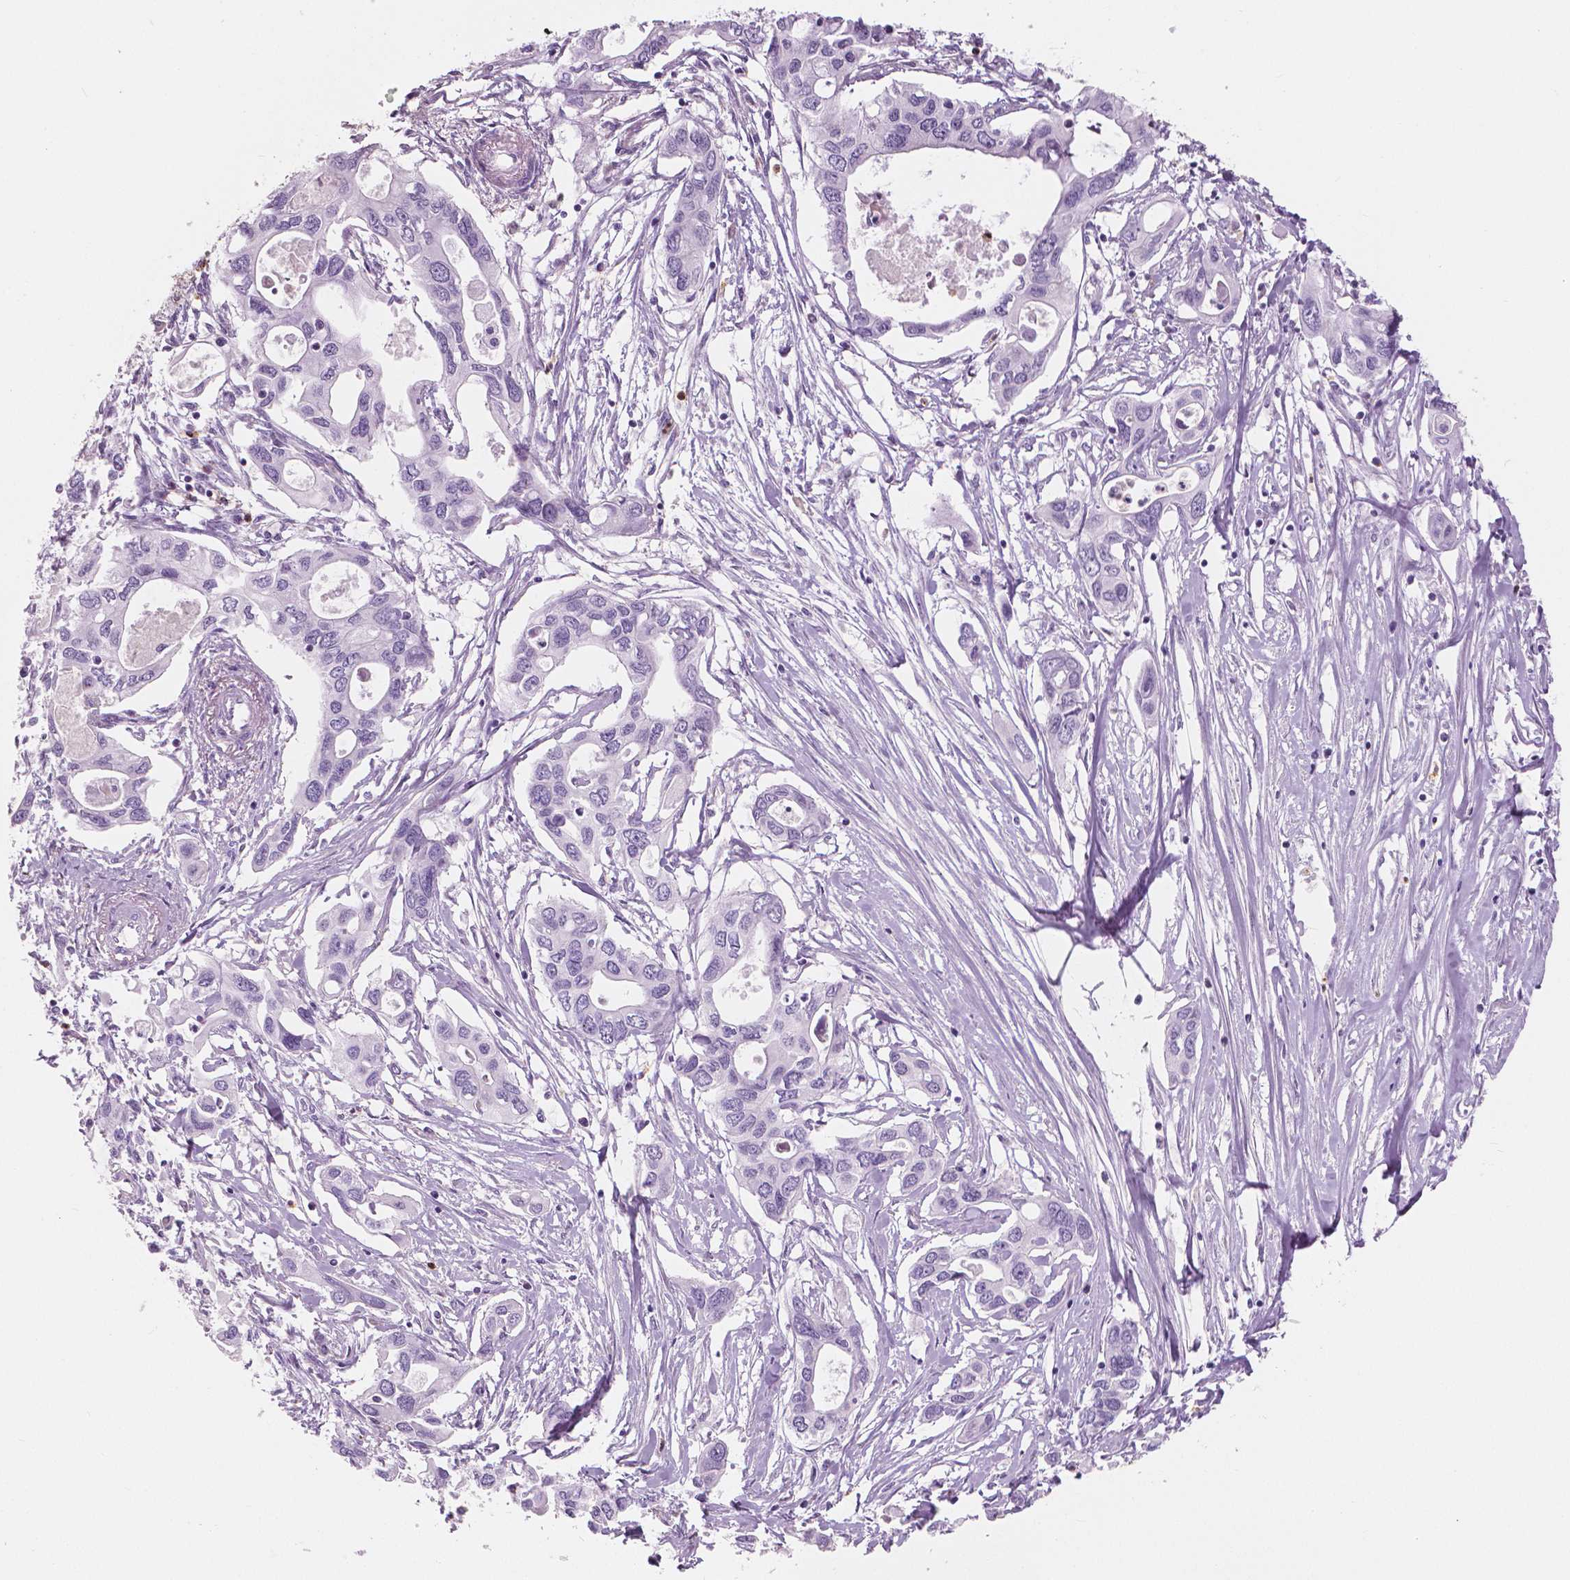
{"staining": {"intensity": "negative", "quantity": "none", "location": "none"}, "tissue": "pancreatic cancer", "cell_type": "Tumor cells", "image_type": "cancer", "snomed": [{"axis": "morphology", "description": "Adenocarcinoma, NOS"}, {"axis": "topography", "description": "Pancreas"}], "caption": "This is an immunohistochemistry (IHC) histopathology image of pancreatic adenocarcinoma. There is no expression in tumor cells.", "gene": "CXCR2", "patient": {"sex": "male", "age": 60}}